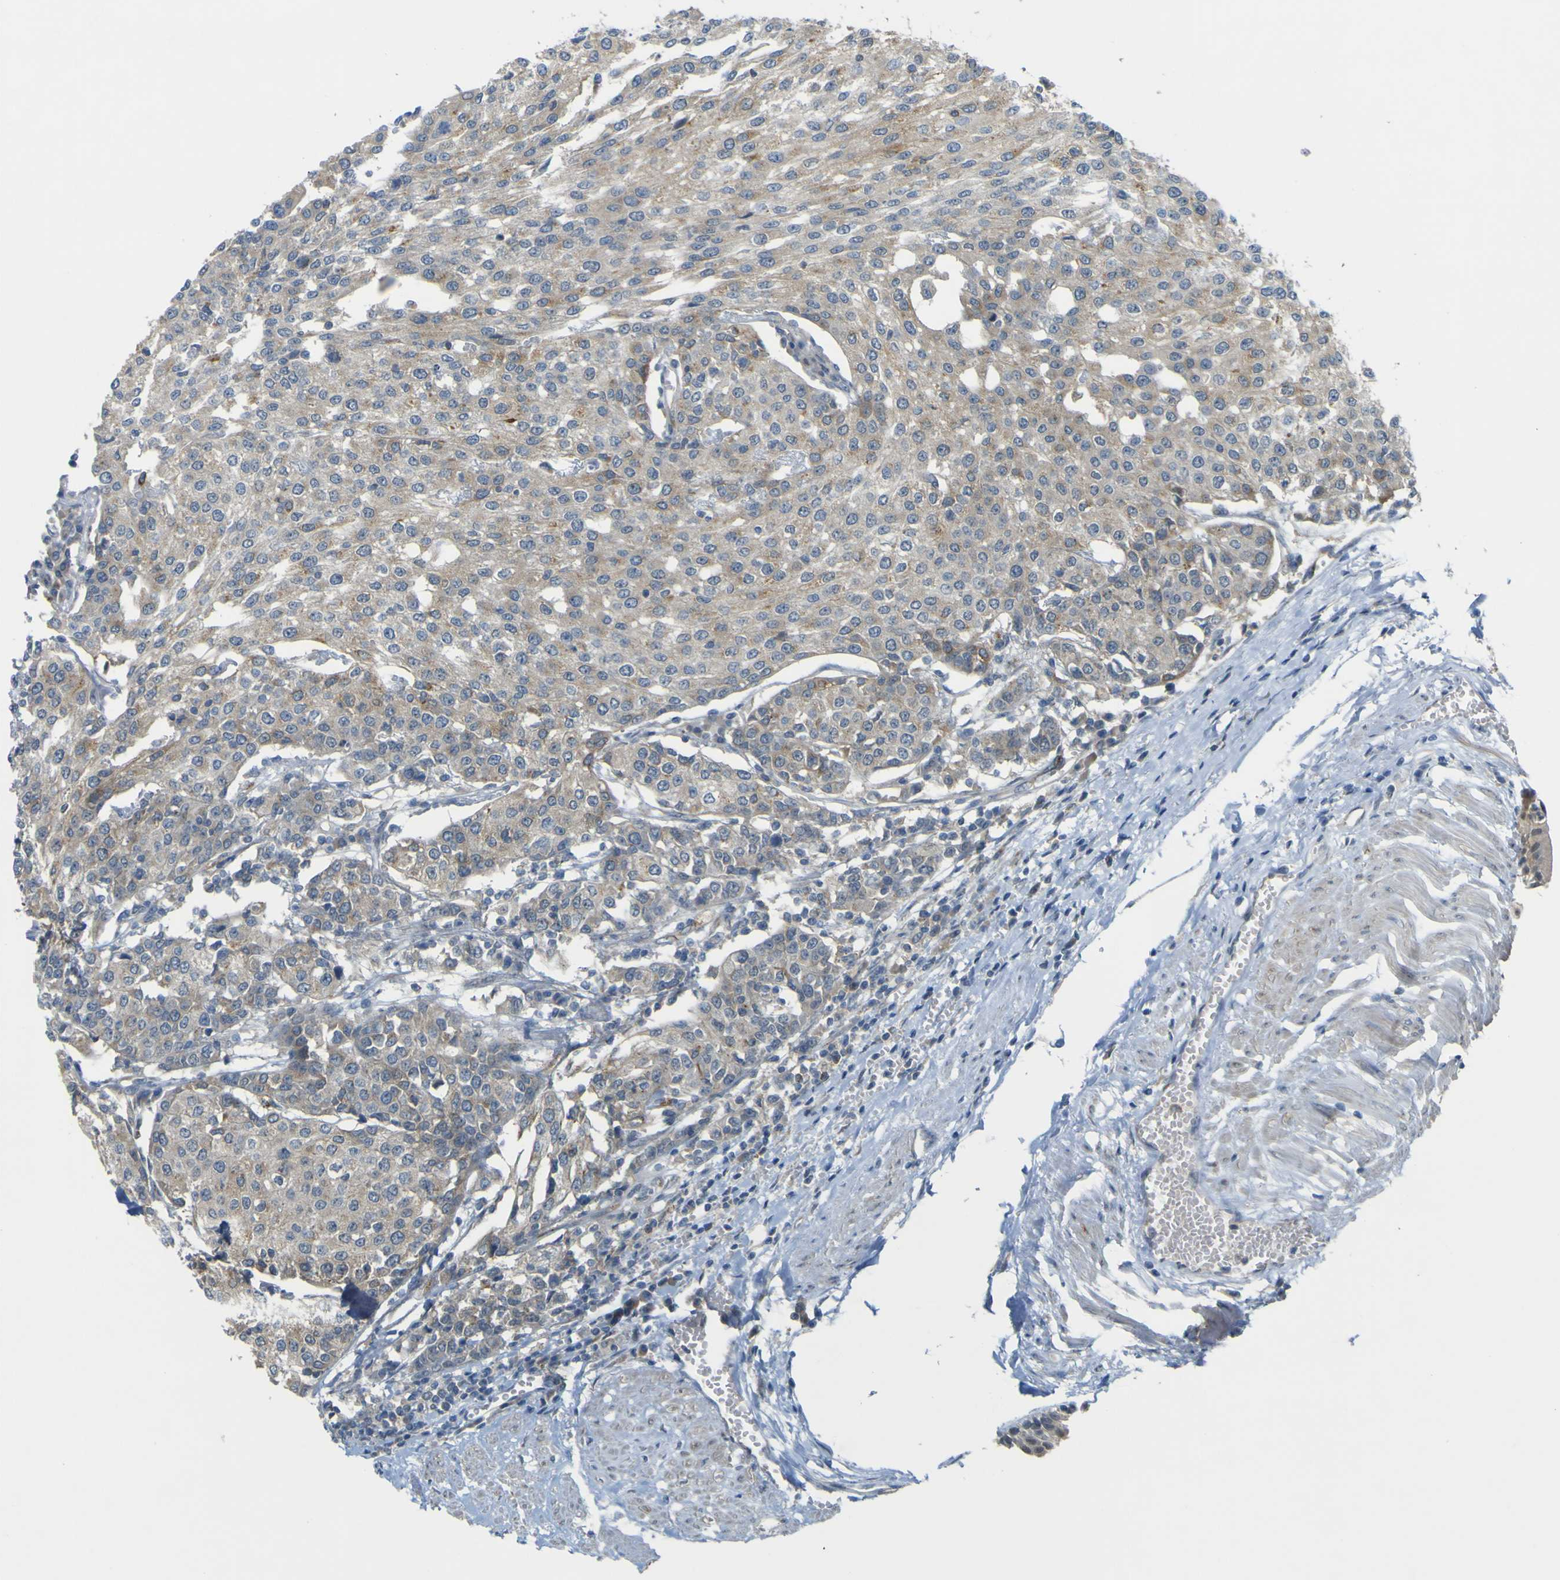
{"staining": {"intensity": "weak", "quantity": "25%-75%", "location": "cytoplasmic/membranous"}, "tissue": "urothelial cancer", "cell_type": "Tumor cells", "image_type": "cancer", "snomed": [{"axis": "morphology", "description": "Urothelial carcinoma, High grade"}, {"axis": "topography", "description": "Urinary bladder"}], "caption": "Urothelial cancer stained for a protein (brown) demonstrates weak cytoplasmic/membranous positive positivity in about 25%-75% of tumor cells.", "gene": "IGF2R", "patient": {"sex": "female", "age": 85}}